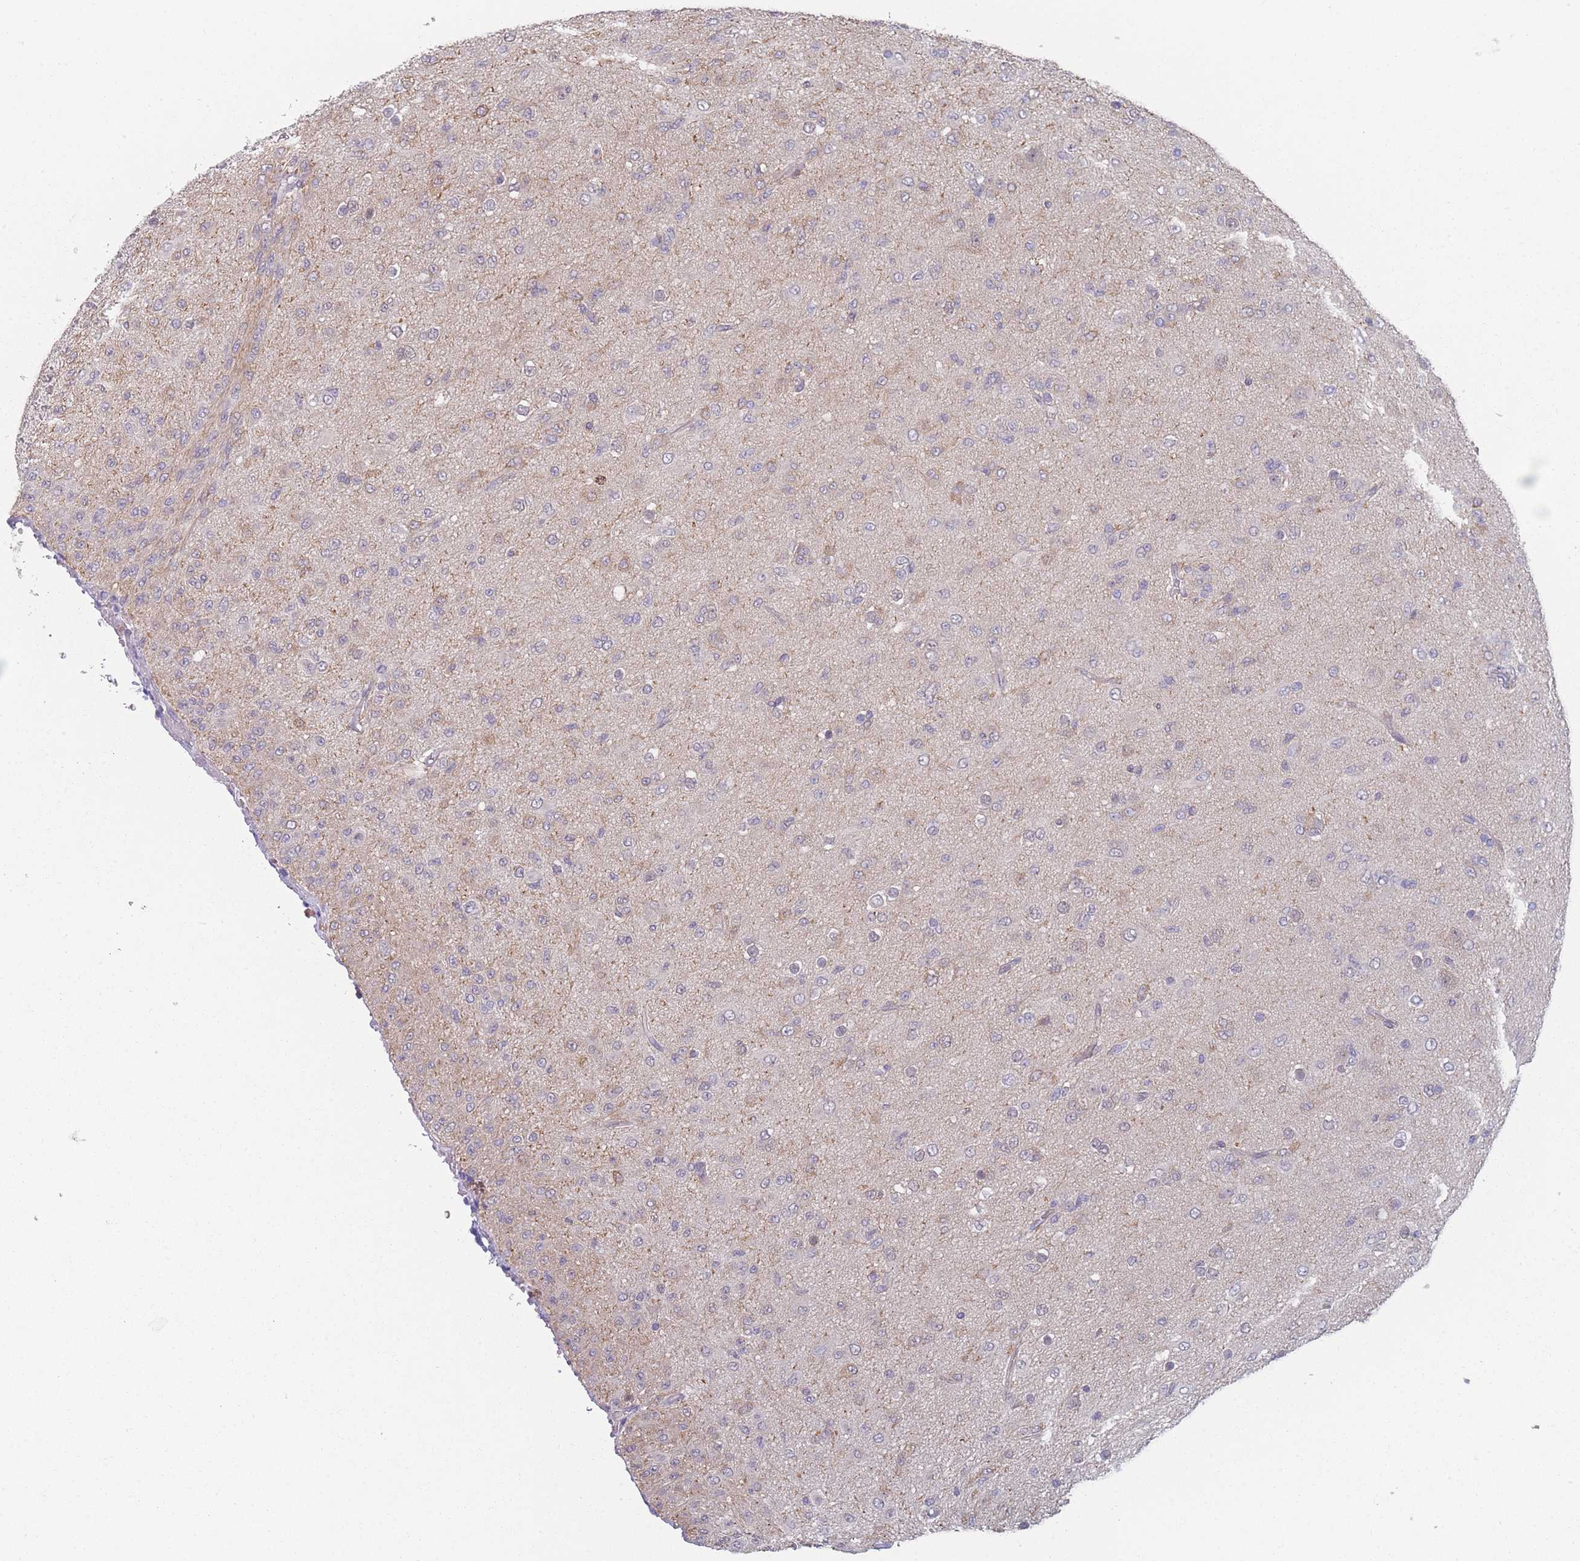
{"staining": {"intensity": "negative", "quantity": "none", "location": "none"}, "tissue": "glioma", "cell_type": "Tumor cells", "image_type": "cancer", "snomed": [{"axis": "morphology", "description": "Glioma, malignant, Low grade"}, {"axis": "topography", "description": "Brain"}], "caption": "An immunohistochemistry (IHC) photomicrograph of malignant low-grade glioma is shown. There is no staining in tumor cells of malignant low-grade glioma.", "gene": "ANKRD10", "patient": {"sex": "male", "age": 65}}